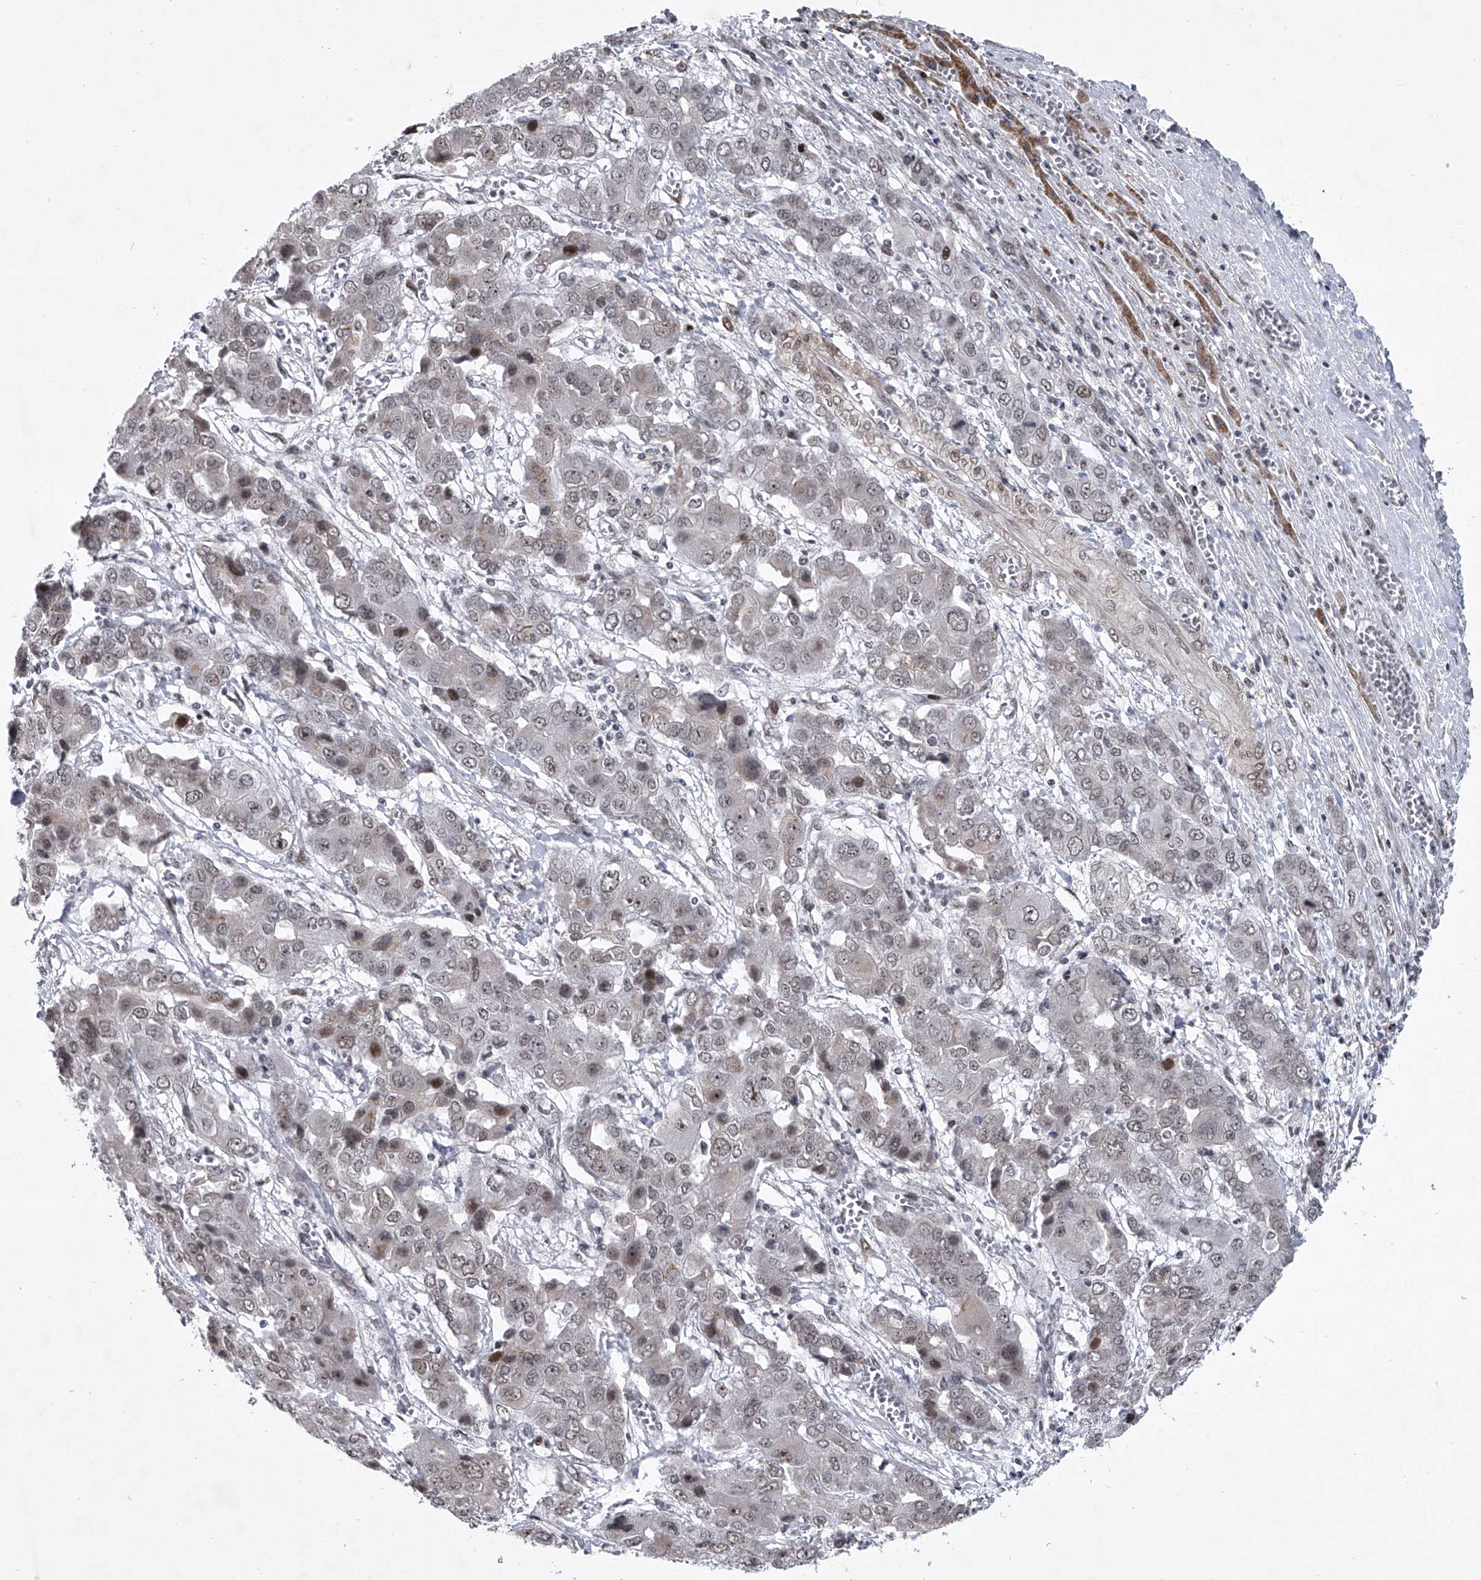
{"staining": {"intensity": "moderate", "quantity": "25%-75%", "location": "nuclear"}, "tissue": "liver cancer", "cell_type": "Tumor cells", "image_type": "cancer", "snomed": [{"axis": "morphology", "description": "Cholangiocarcinoma"}, {"axis": "topography", "description": "Liver"}], "caption": "Immunohistochemical staining of human liver cancer displays medium levels of moderate nuclear expression in approximately 25%-75% of tumor cells.", "gene": "MLLT1", "patient": {"sex": "male", "age": 67}}